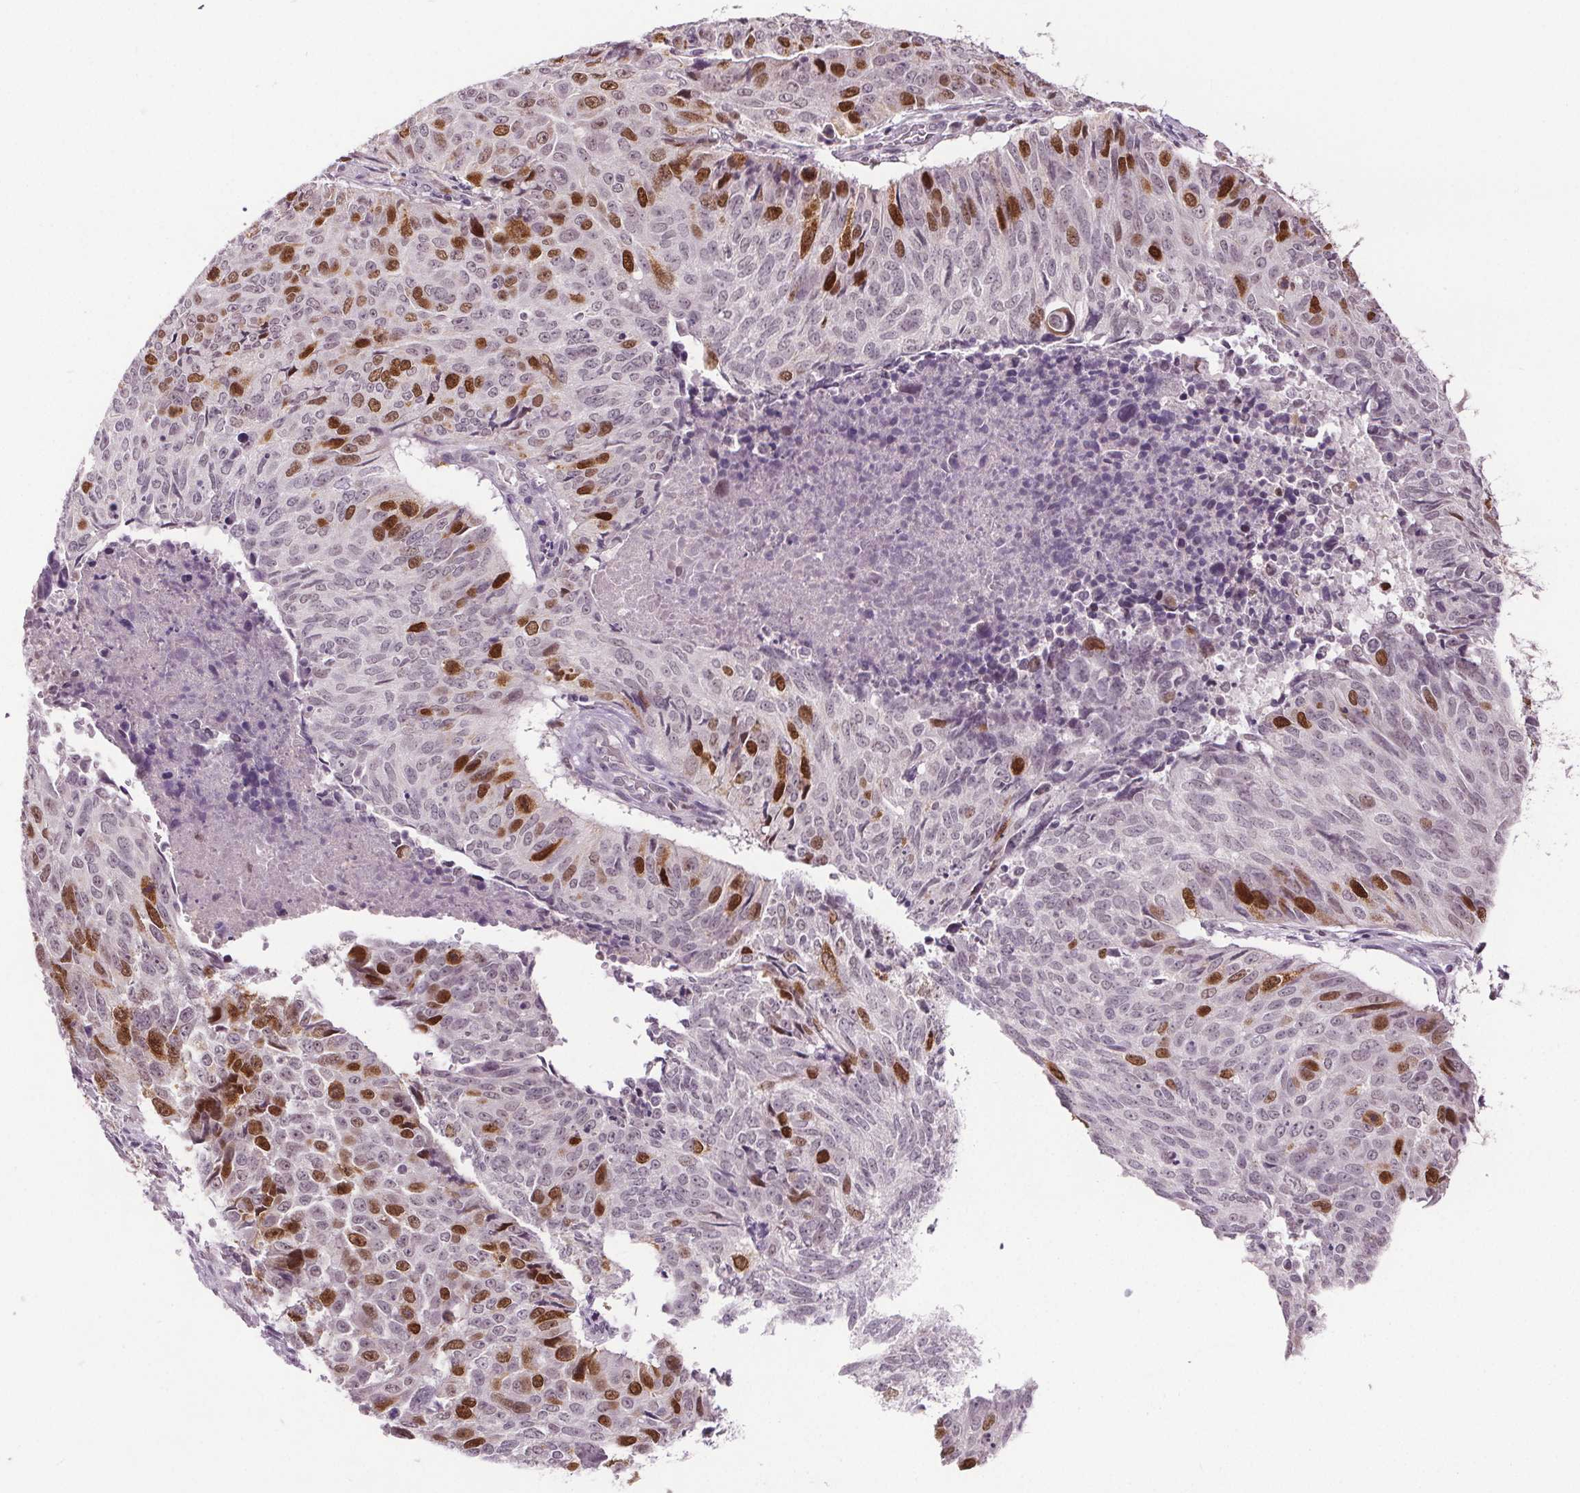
{"staining": {"intensity": "strong", "quantity": "<25%", "location": "nuclear"}, "tissue": "lung cancer", "cell_type": "Tumor cells", "image_type": "cancer", "snomed": [{"axis": "morphology", "description": "Normal tissue, NOS"}, {"axis": "morphology", "description": "Squamous cell carcinoma, NOS"}, {"axis": "topography", "description": "Bronchus"}, {"axis": "topography", "description": "Lung"}], "caption": "Strong nuclear protein expression is appreciated in approximately <25% of tumor cells in lung squamous cell carcinoma.", "gene": "CENPF", "patient": {"sex": "male", "age": 64}}